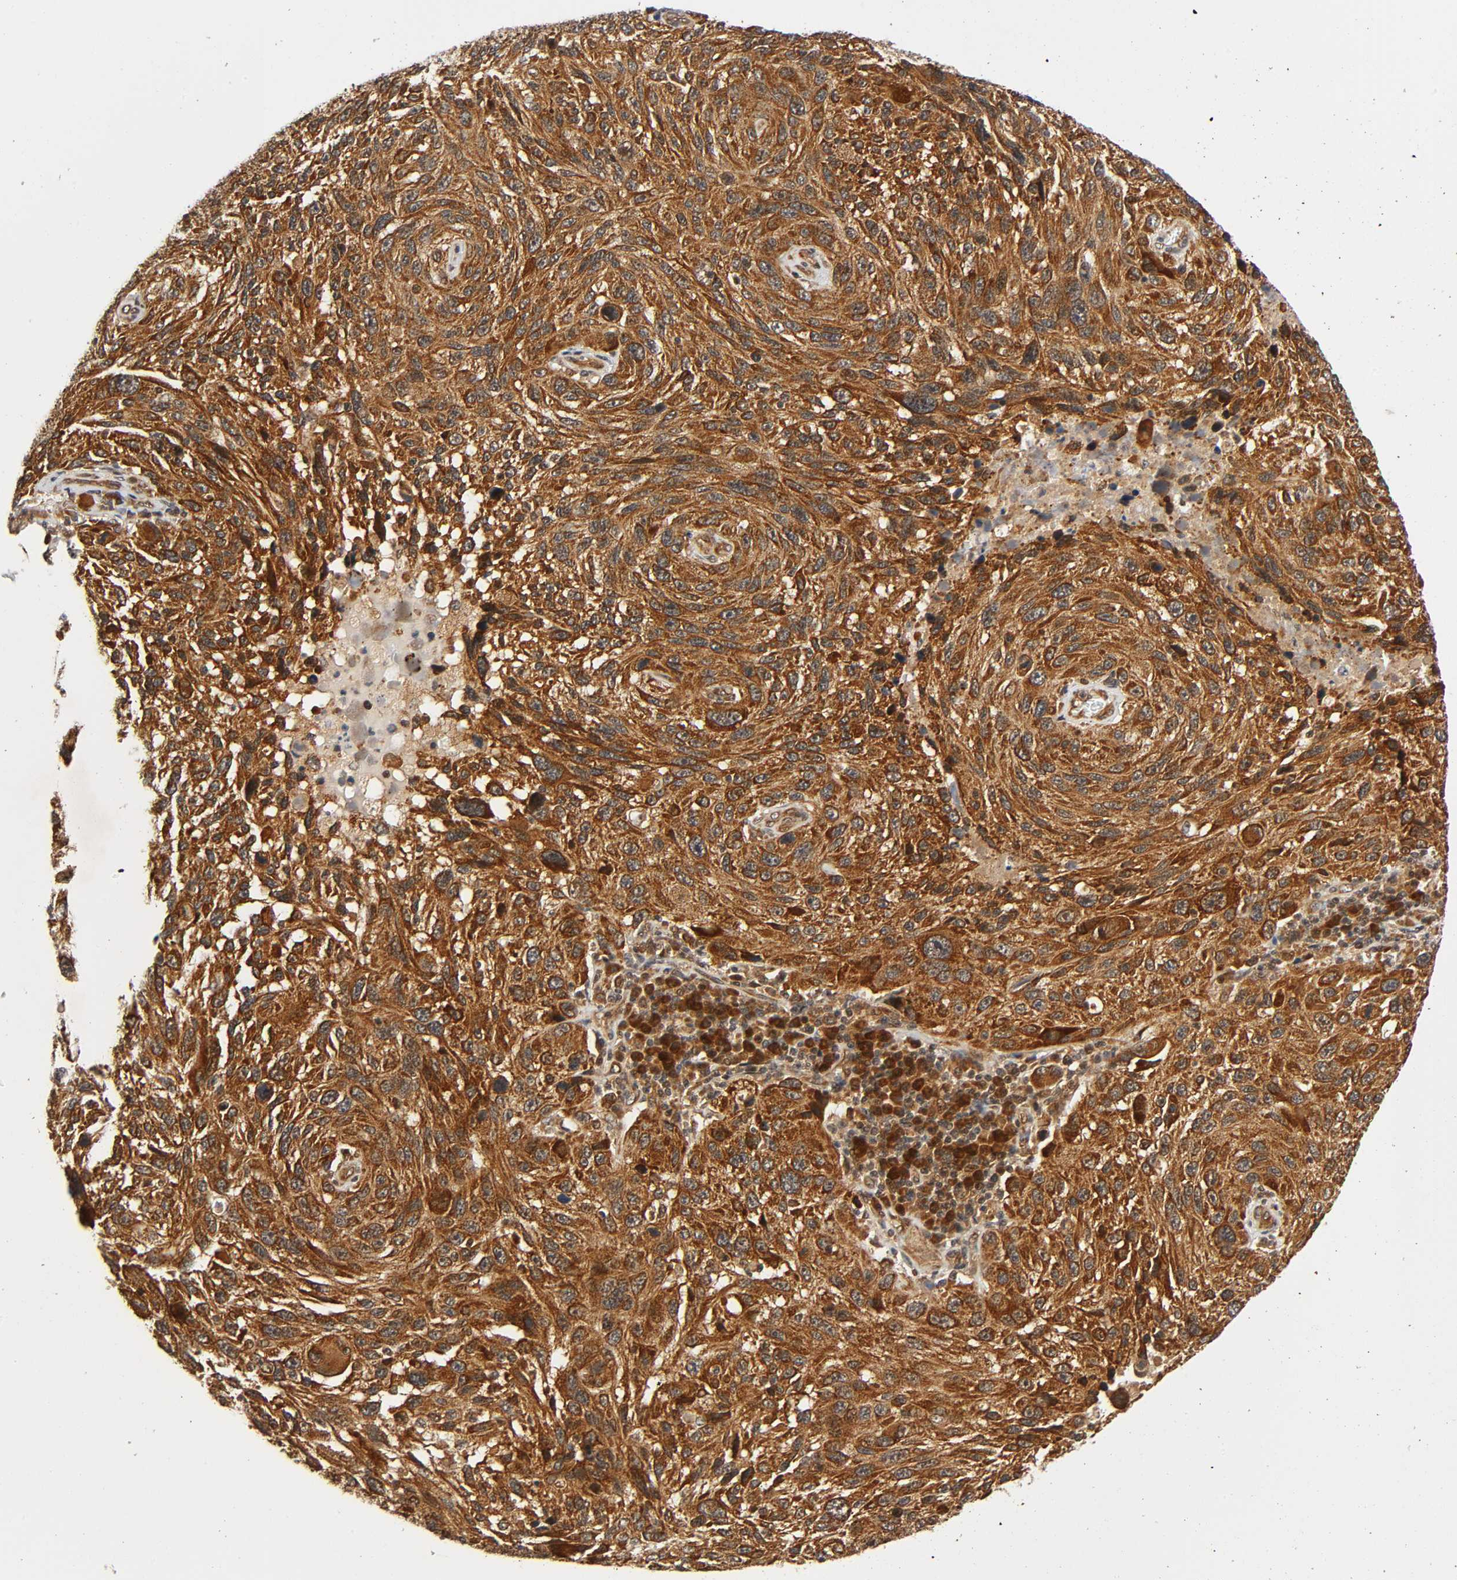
{"staining": {"intensity": "strong", "quantity": ">75%", "location": "cytoplasmic/membranous"}, "tissue": "melanoma", "cell_type": "Tumor cells", "image_type": "cancer", "snomed": [{"axis": "morphology", "description": "Malignant melanoma, NOS"}, {"axis": "topography", "description": "Skin"}], "caption": "Immunohistochemical staining of melanoma reveals high levels of strong cytoplasmic/membranous expression in approximately >75% of tumor cells.", "gene": "IQCJ-SCHIP1", "patient": {"sex": "male", "age": 53}}